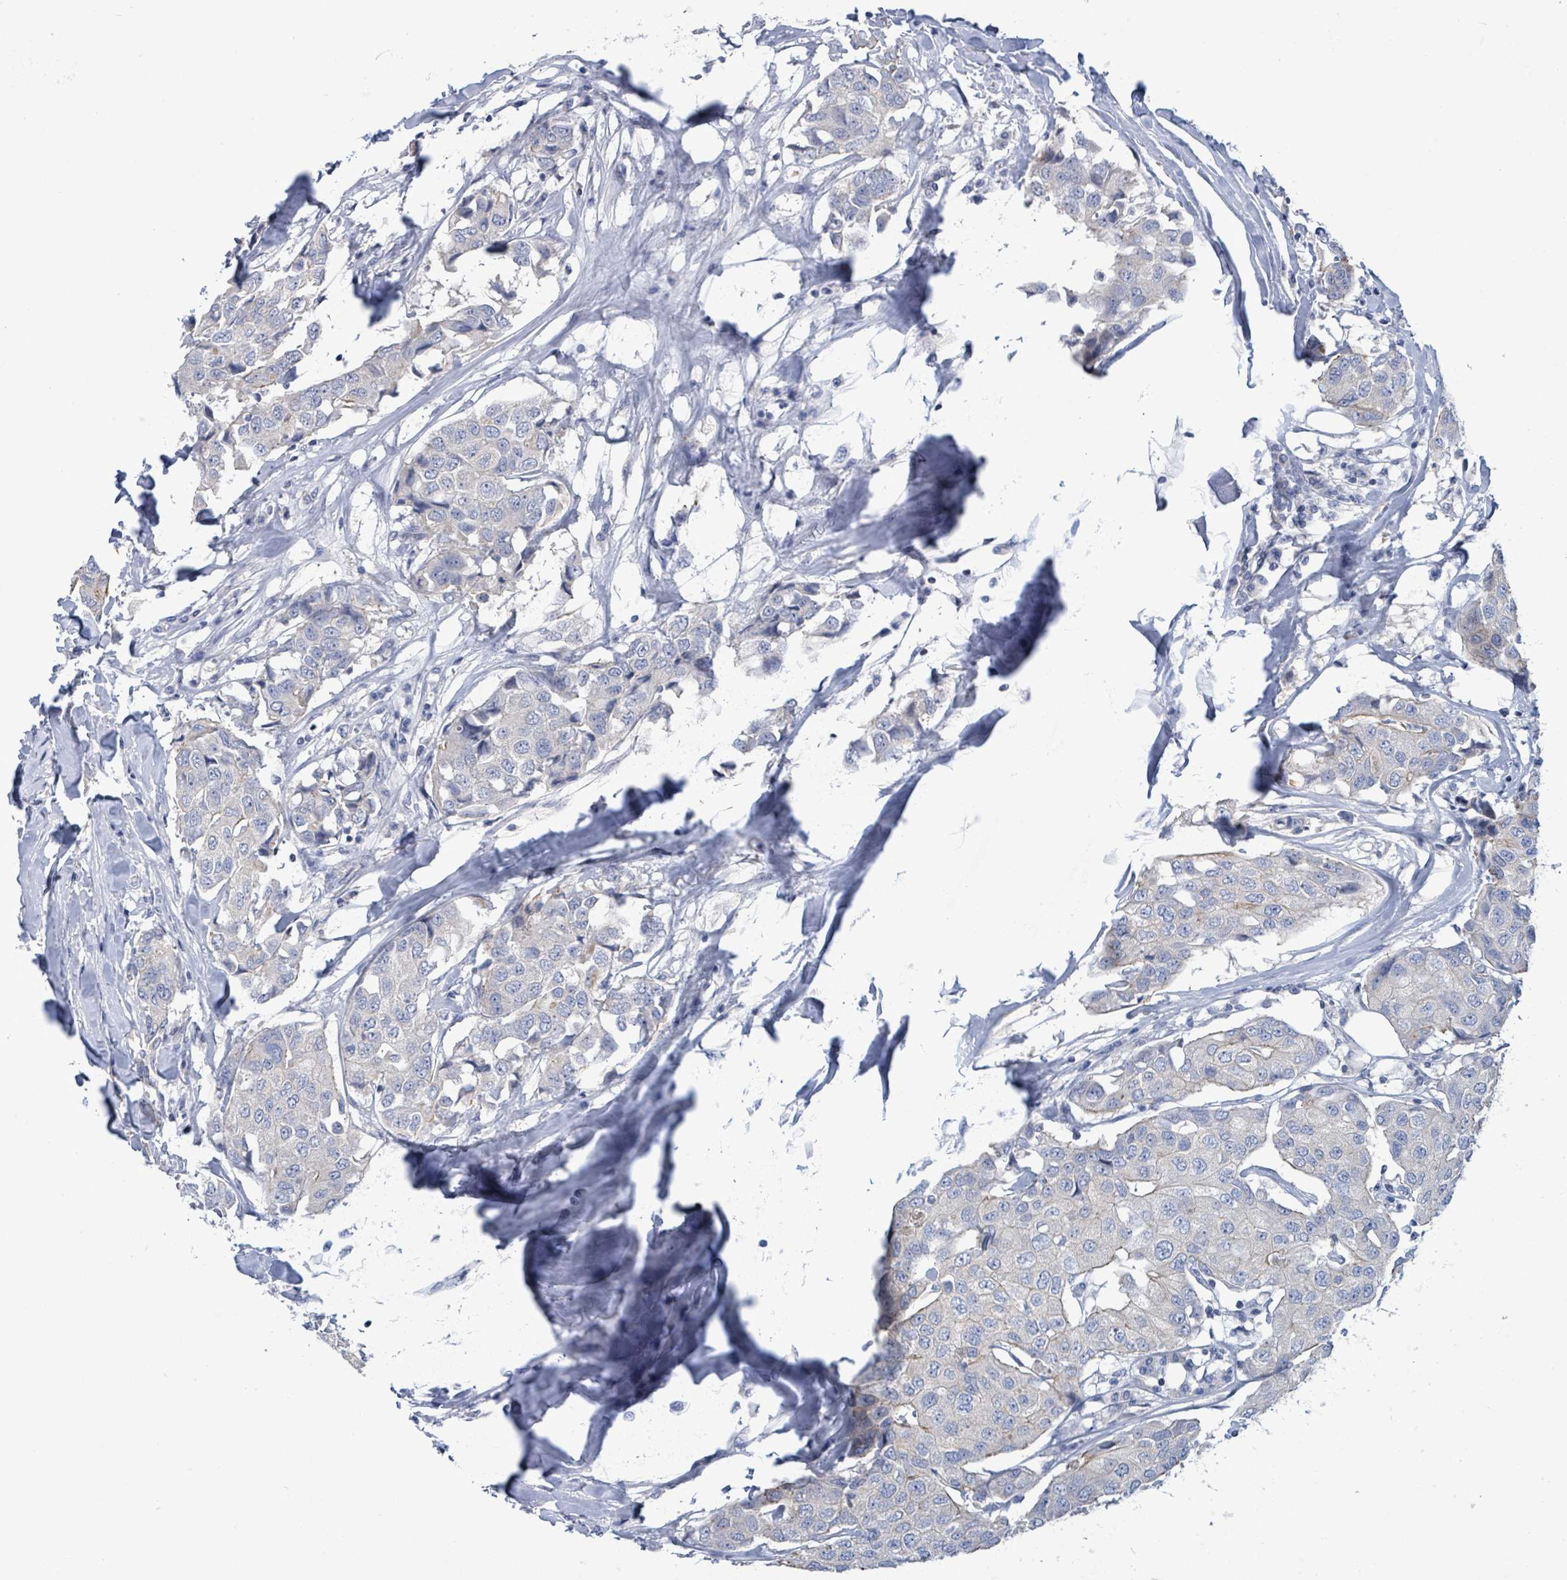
{"staining": {"intensity": "negative", "quantity": "none", "location": "none"}, "tissue": "breast cancer", "cell_type": "Tumor cells", "image_type": "cancer", "snomed": [{"axis": "morphology", "description": "Duct carcinoma"}, {"axis": "topography", "description": "Breast"}], "caption": "Immunohistochemistry histopathology image of human breast cancer (infiltrating ductal carcinoma) stained for a protein (brown), which shows no positivity in tumor cells.", "gene": "NTN3", "patient": {"sex": "female", "age": 80}}